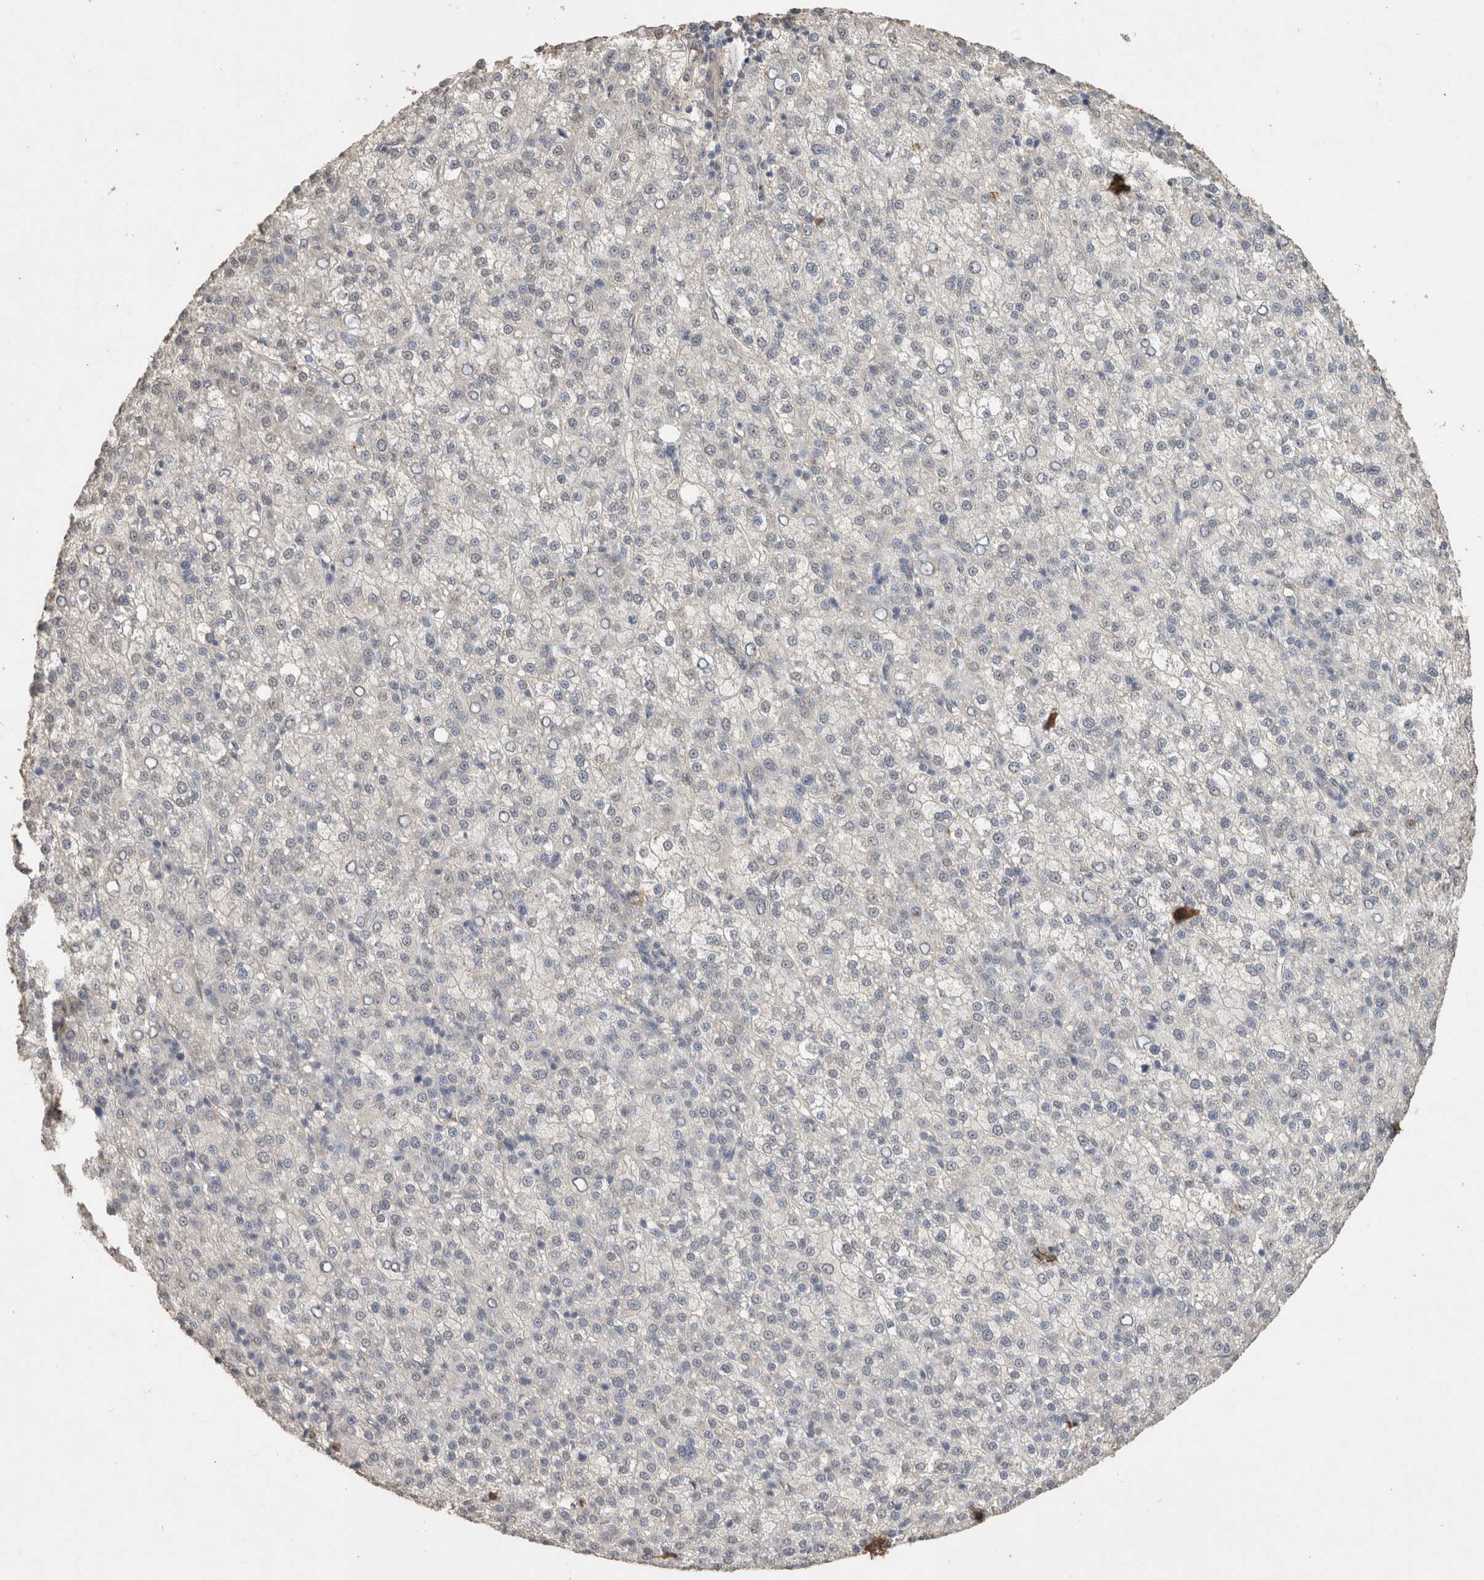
{"staining": {"intensity": "negative", "quantity": "none", "location": "none"}, "tissue": "liver cancer", "cell_type": "Tumor cells", "image_type": "cancer", "snomed": [{"axis": "morphology", "description": "Carcinoma, Hepatocellular, NOS"}, {"axis": "topography", "description": "Liver"}], "caption": "A high-resolution photomicrograph shows immunohistochemistry (IHC) staining of liver cancer, which reveals no significant expression in tumor cells.", "gene": "C1QTNF5", "patient": {"sex": "female", "age": 58}}